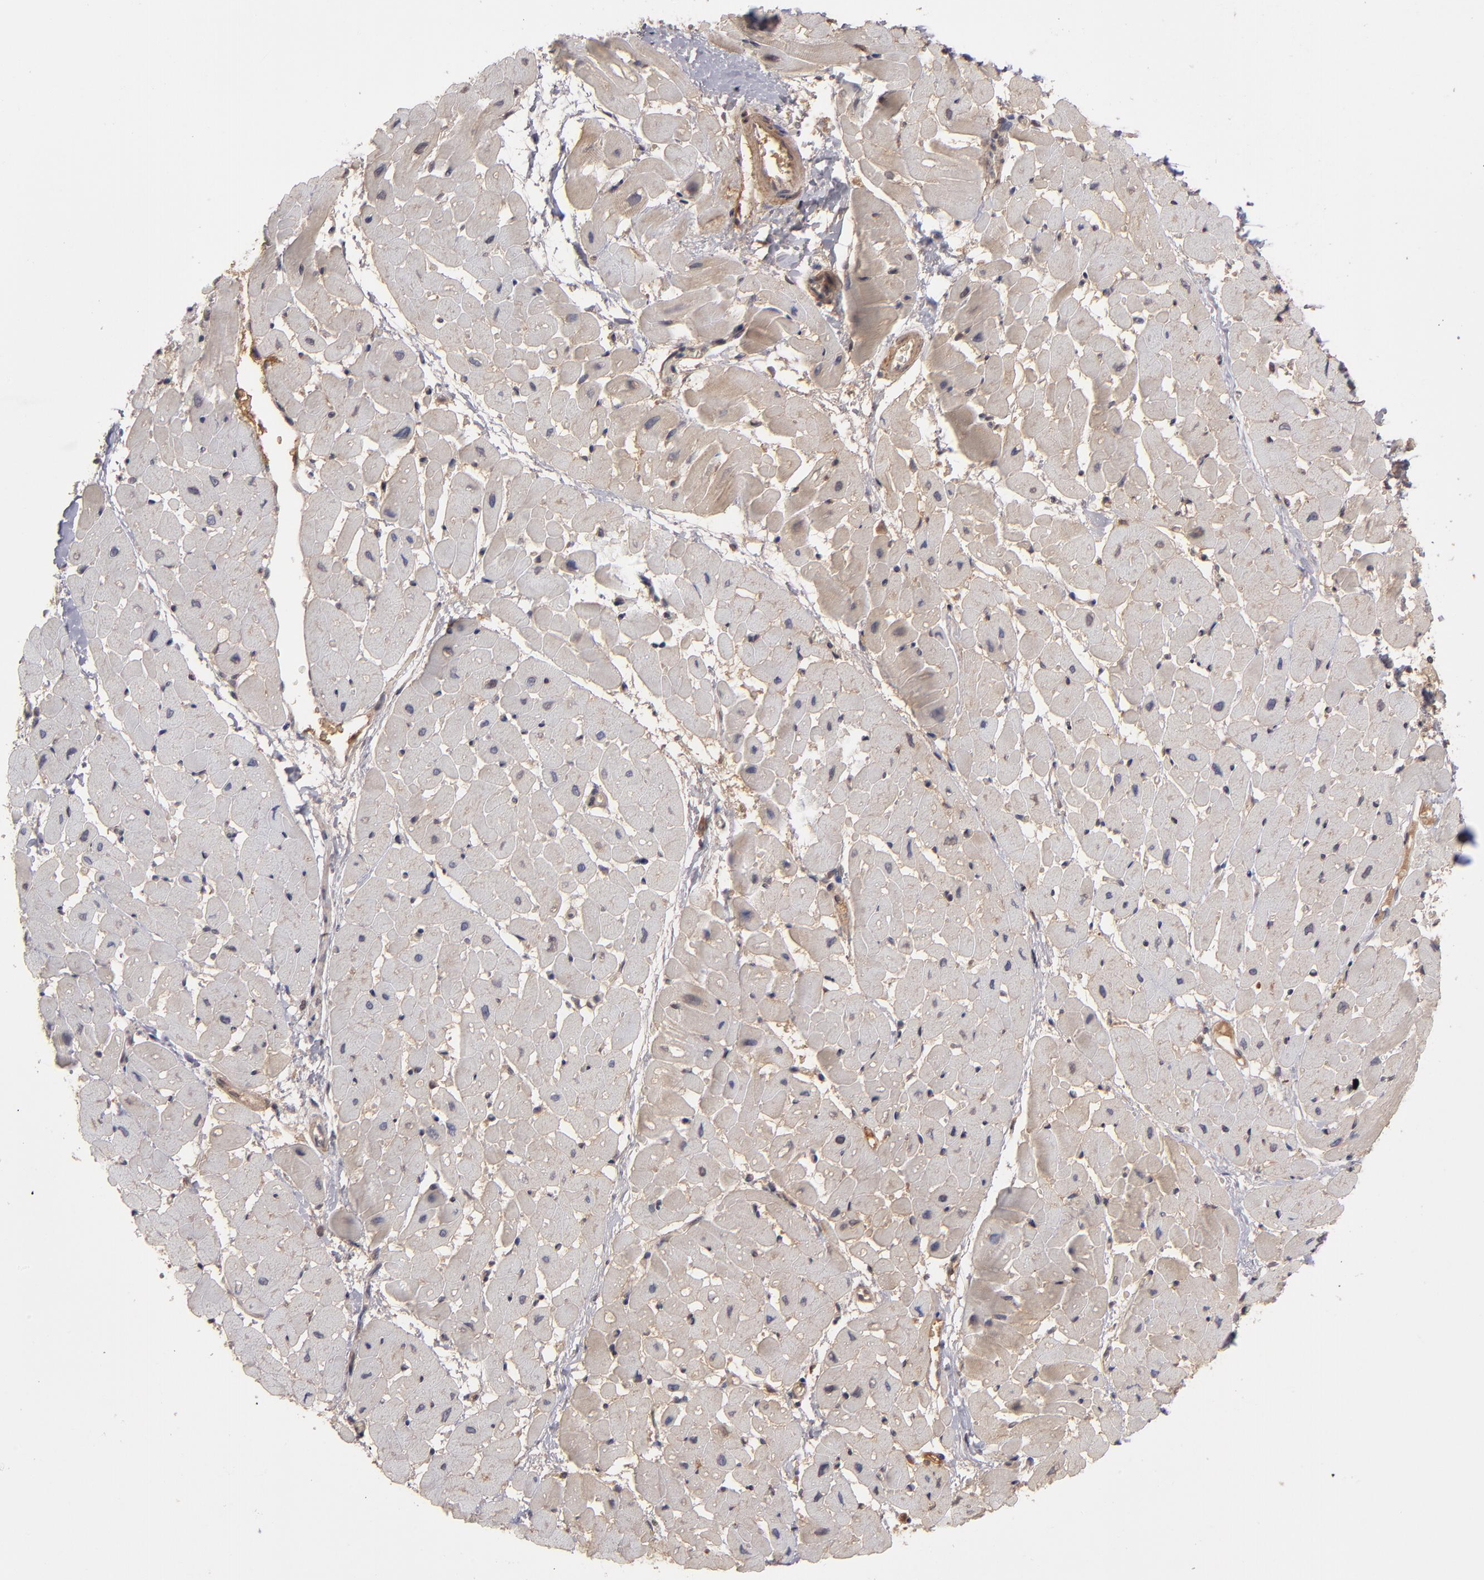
{"staining": {"intensity": "weak", "quantity": "25%-75%", "location": "cytoplasmic/membranous"}, "tissue": "heart muscle", "cell_type": "Cardiomyocytes", "image_type": "normal", "snomed": [{"axis": "morphology", "description": "Normal tissue, NOS"}, {"axis": "topography", "description": "Heart"}], "caption": "An IHC micrograph of unremarkable tissue is shown. Protein staining in brown labels weak cytoplasmic/membranous positivity in heart muscle within cardiomyocytes. (brown staining indicates protein expression, while blue staining denotes nuclei).", "gene": "SERPINA7", "patient": {"sex": "male", "age": 45}}